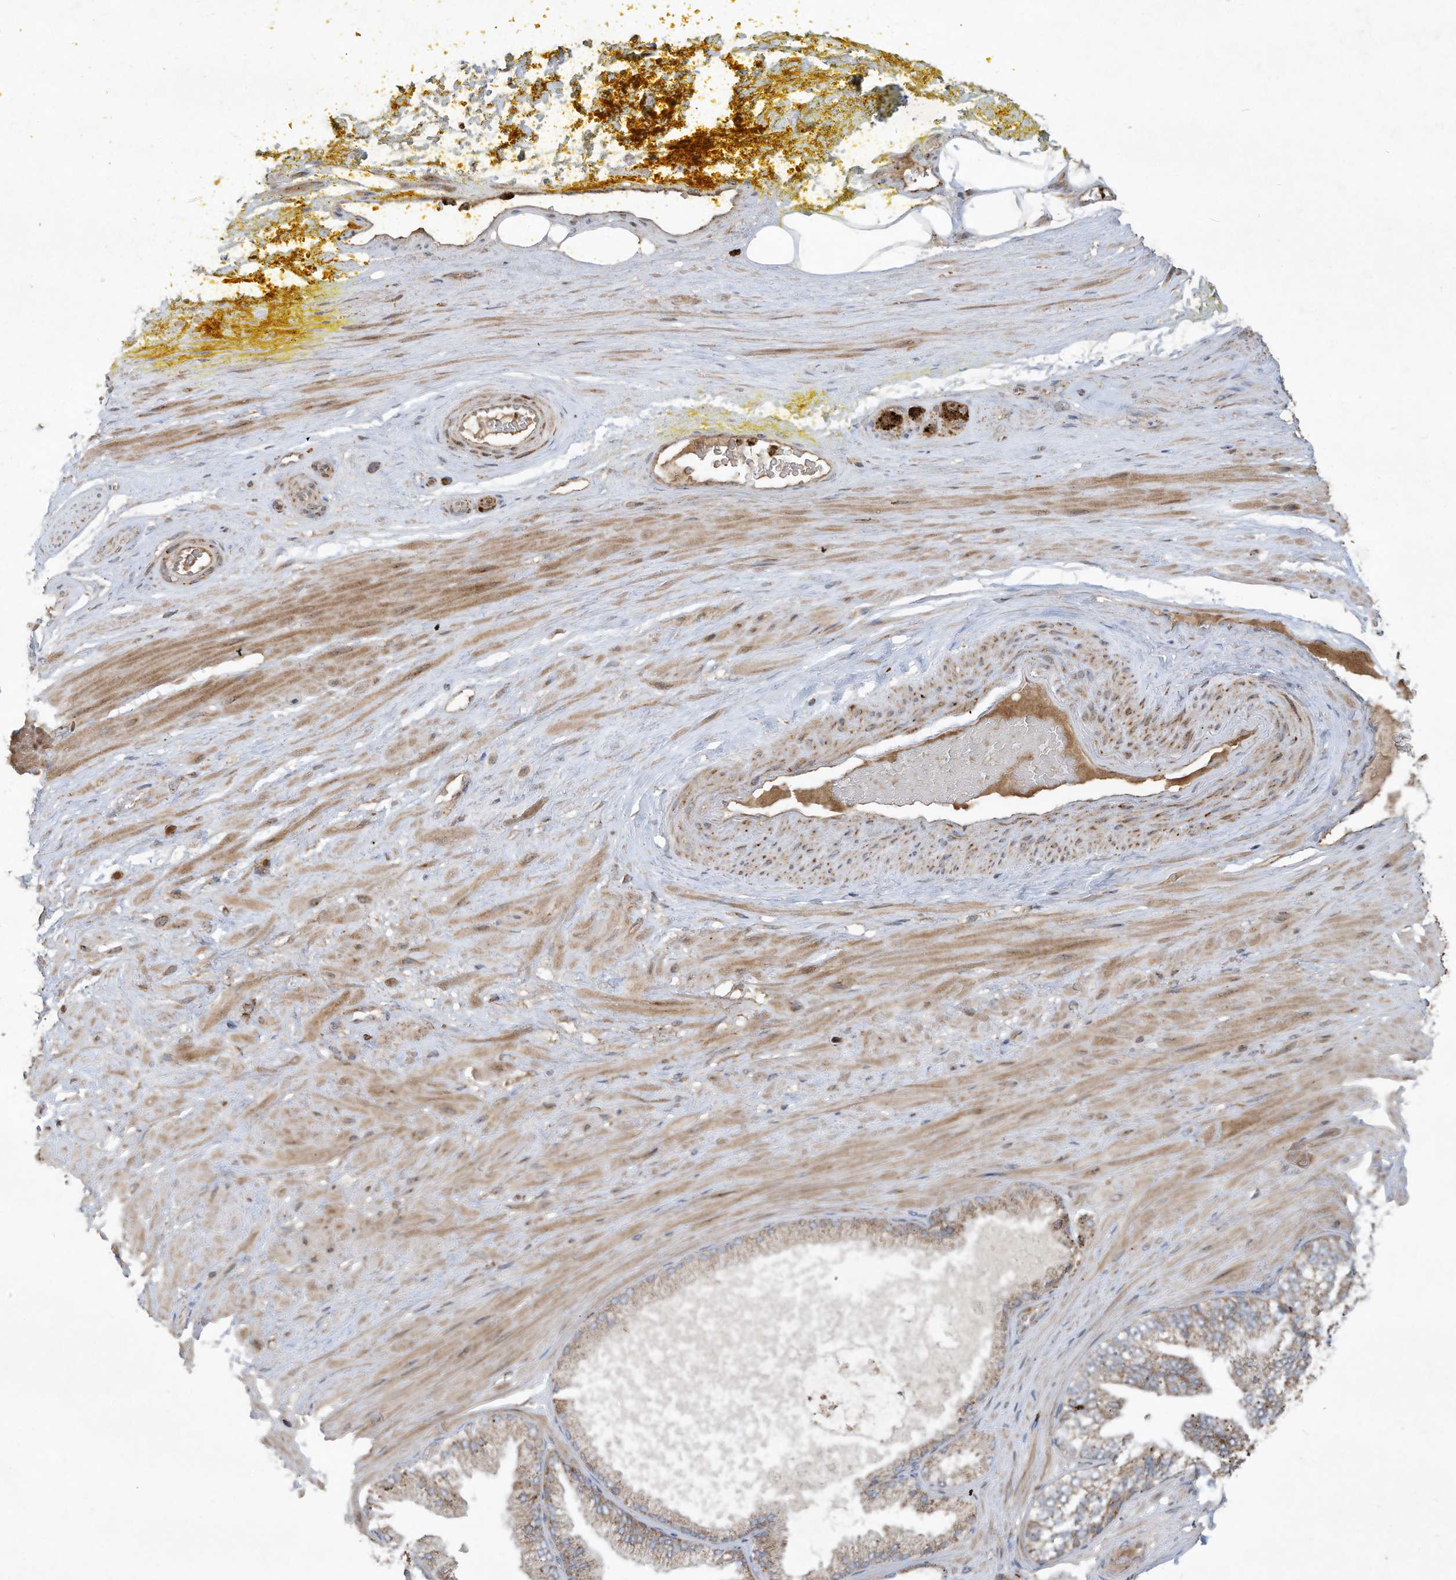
{"staining": {"intensity": "weak", "quantity": "25%-75%", "location": "cytoplasmic/membranous"}, "tissue": "adipose tissue", "cell_type": "Adipocytes", "image_type": "normal", "snomed": [{"axis": "morphology", "description": "Normal tissue, NOS"}, {"axis": "morphology", "description": "Adenocarcinoma, Low grade"}, {"axis": "topography", "description": "Prostate"}, {"axis": "topography", "description": "Peripheral nerve tissue"}], "caption": "Protein staining by immunohistochemistry demonstrates weak cytoplasmic/membranous expression in about 25%-75% of adipocytes in normal adipose tissue.", "gene": "C2orf74", "patient": {"sex": "male", "age": 63}}